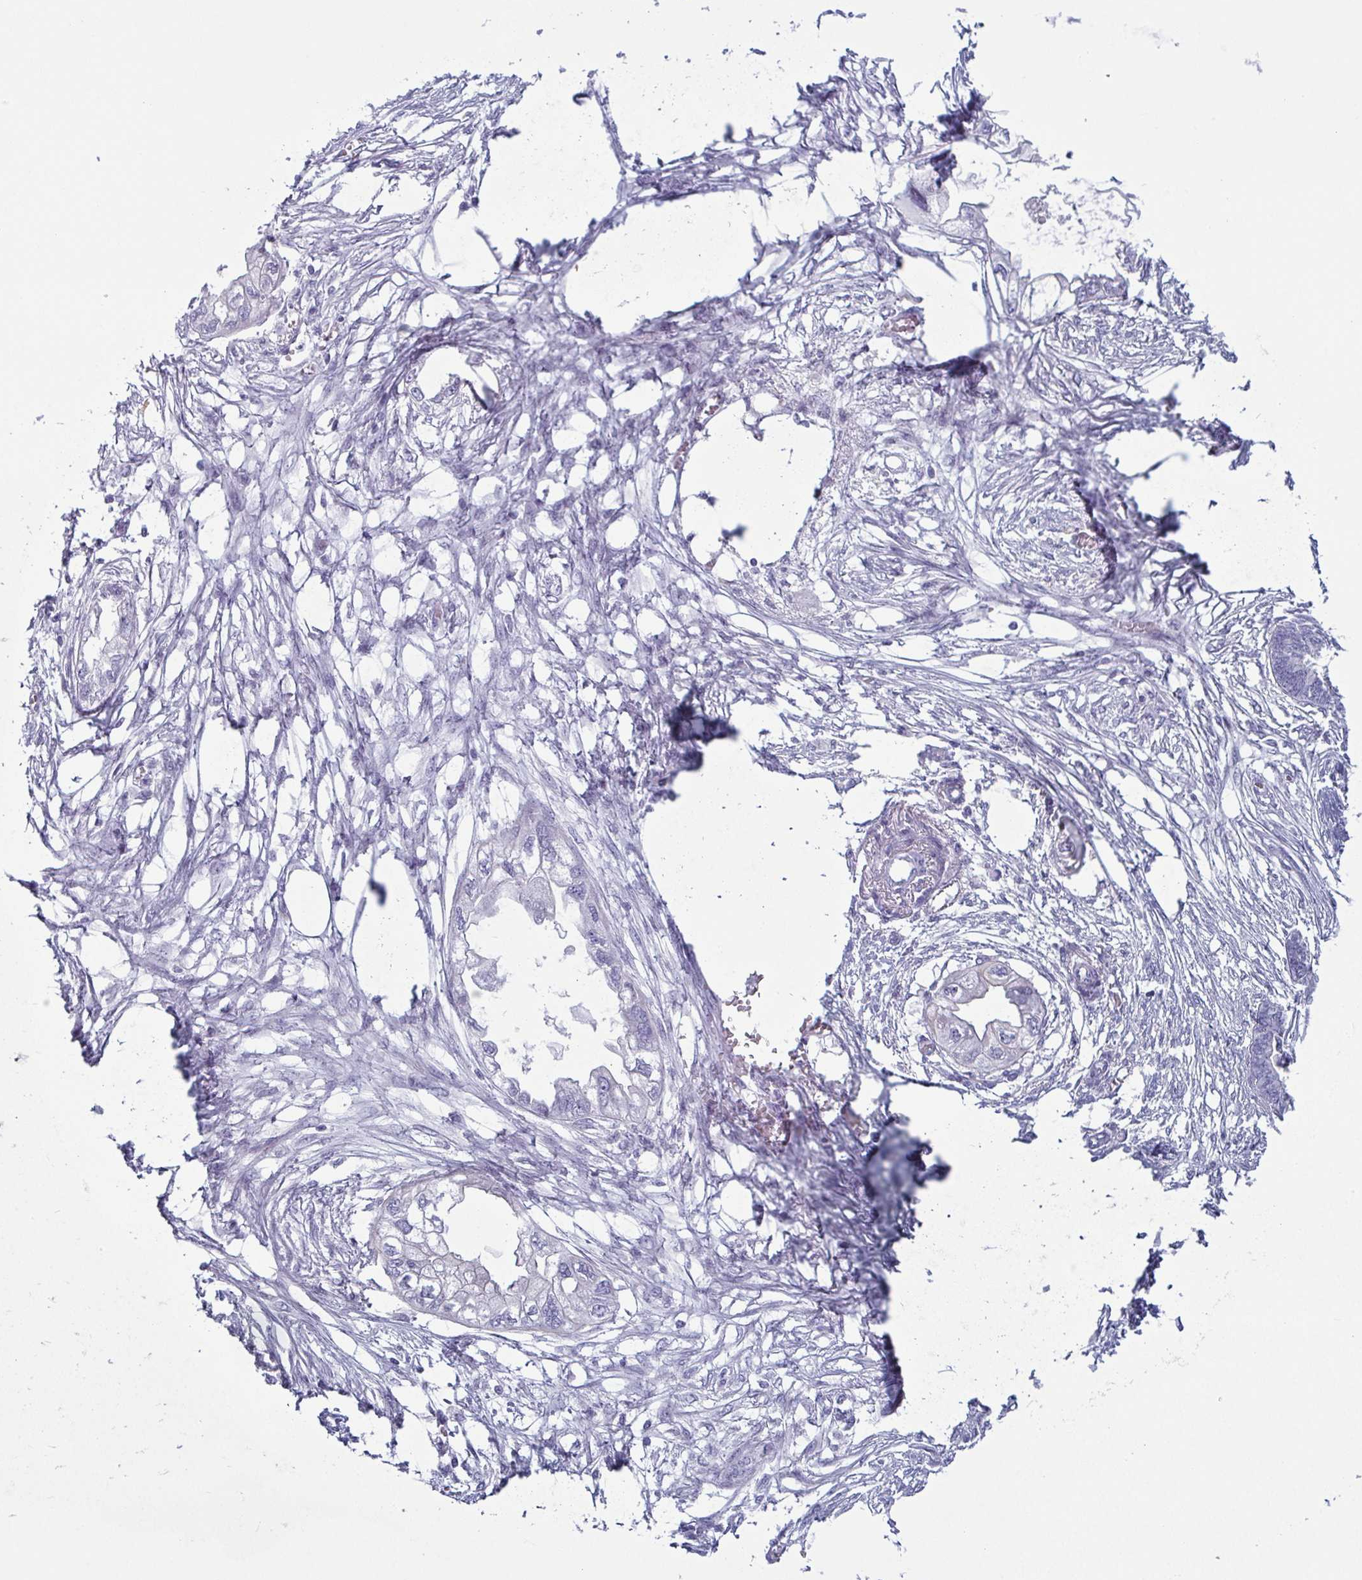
{"staining": {"intensity": "negative", "quantity": "none", "location": "none"}, "tissue": "endometrial cancer", "cell_type": "Tumor cells", "image_type": "cancer", "snomed": [{"axis": "morphology", "description": "Adenocarcinoma, NOS"}, {"axis": "morphology", "description": "Adenocarcinoma, metastatic, NOS"}, {"axis": "topography", "description": "Adipose tissue"}, {"axis": "topography", "description": "Endometrium"}], "caption": "This histopathology image is of endometrial cancer stained with immunohistochemistry (IHC) to label a protein in brown with the nuclei are counter-stained blue. There is no expression in tumor cells. (DAB (3,3'-diaminobenzidine) IHC, high magnification).", "gene": "KRT10", "patient": {"sex": "female", "age": 67}}